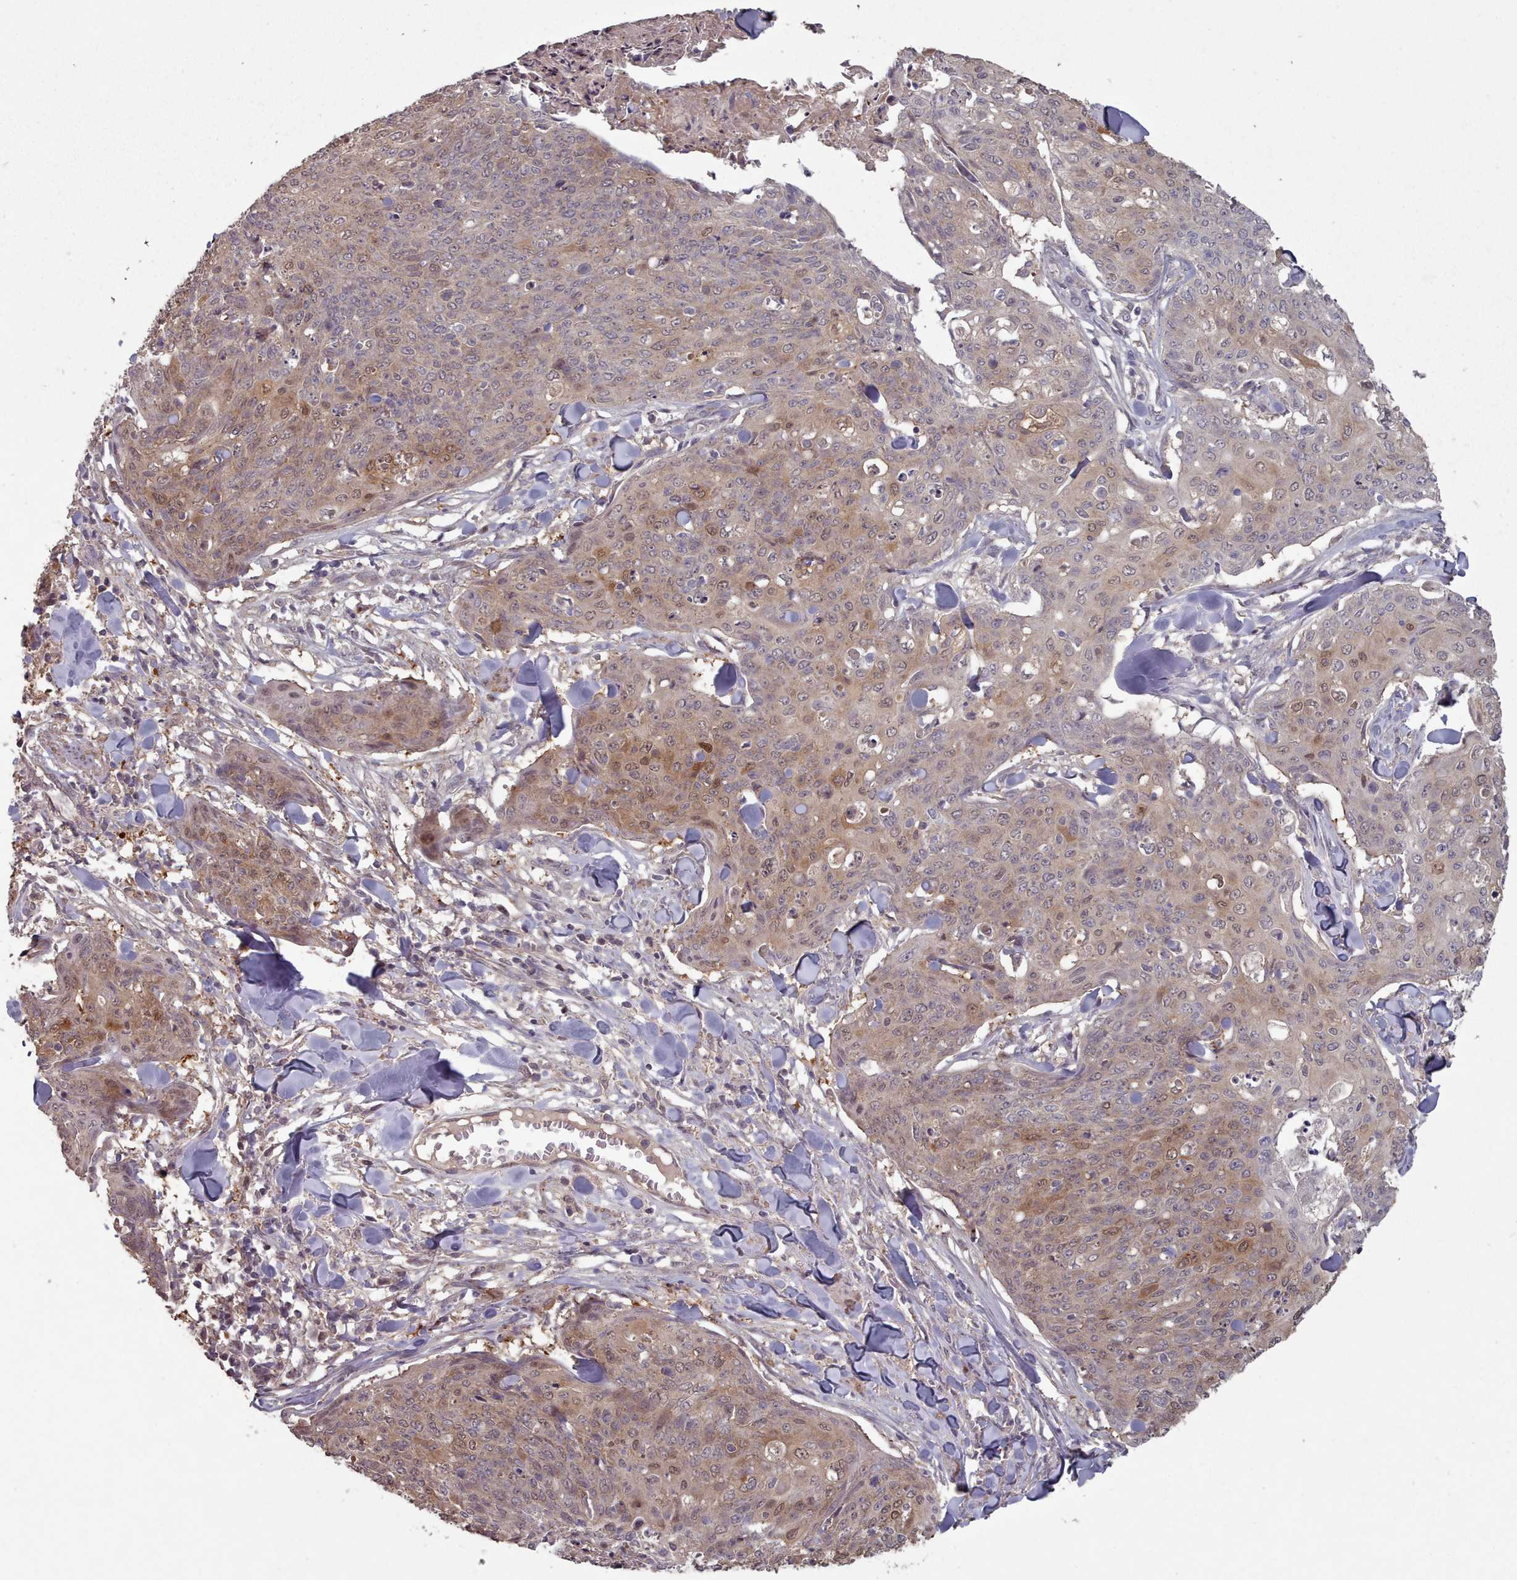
{"staining": {"intensity": "moderate", "quantity": "<25%", "location": "cytoplasmic/membranous,nuclear"}, "tissue": "skin cancer", "cell_type": "Tumor cells", "image_type": "cancer", "snomed": [{"axis": "morphology", "description": "Squamous cell carcinoma, NOS"}, {"axis": "topography", "description": "Skin"}, {"axis": "topography", "description": "Vulva"}], "caption": "Moderate cytoplasmic/membranous and nuclear expression is appreciated in about <25% of tumor cells in skin squamous cell carcinoma.", "gene": "ERCC6L", "patient": {"sex": "female", "age": 85}}